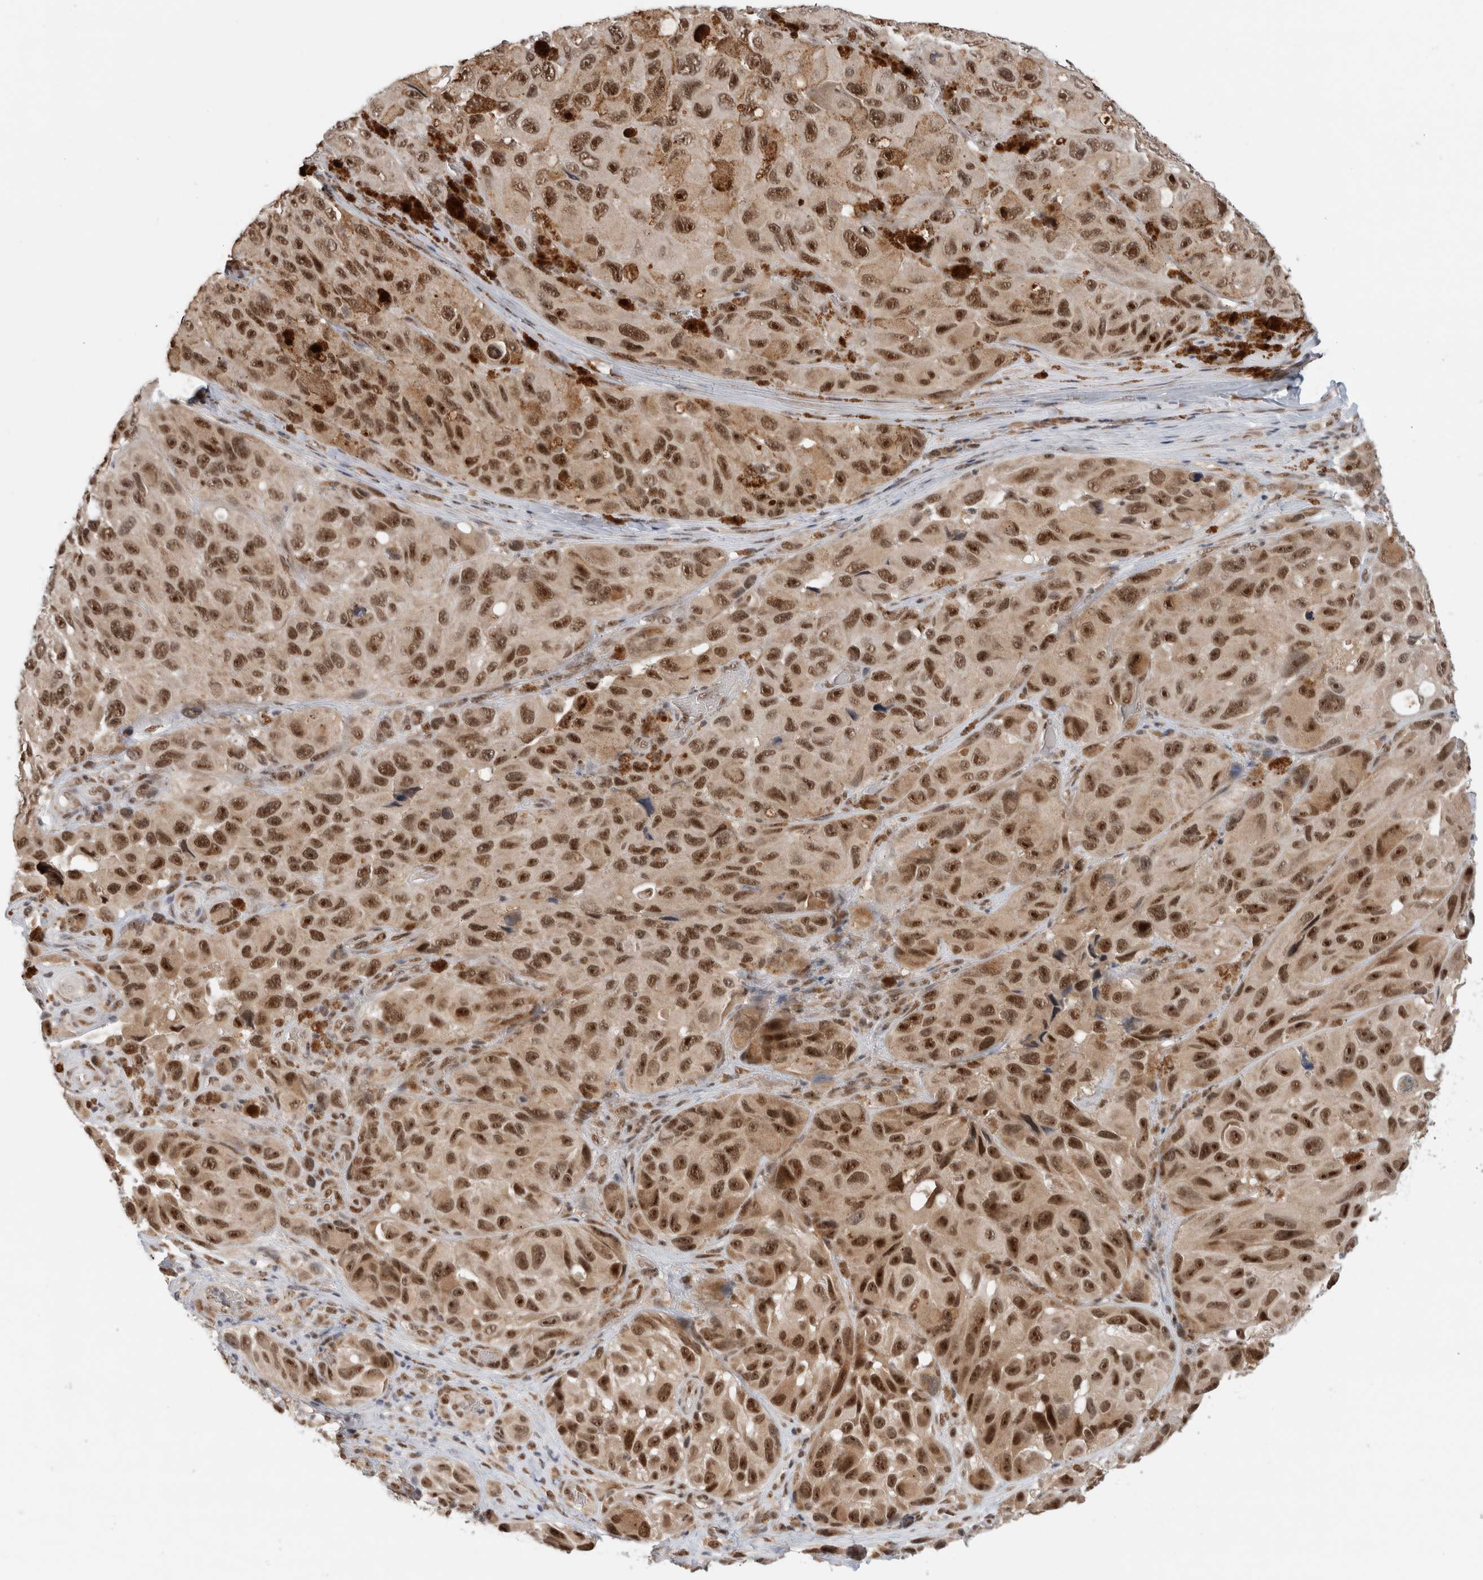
{"staining": {"intensity": "strong", "quantity": ">75%", "location": "nuclear"}, "tissue": "melanoma", "cell_type": "Tumor cells", "image_type": "cancer", "snomed": [{"axis": "morphology", "description": "Malignant melanoma, NOS"}, {"axis": "topography", "description": "Skin"}], "caption": "Melanoma tissue reveals strong nuclear positivity in about >75% of tumor cells, visualized by immunohistochemistry.", "gene": "NCAPG2", "patient": {"sex": "female", "age": 73}}